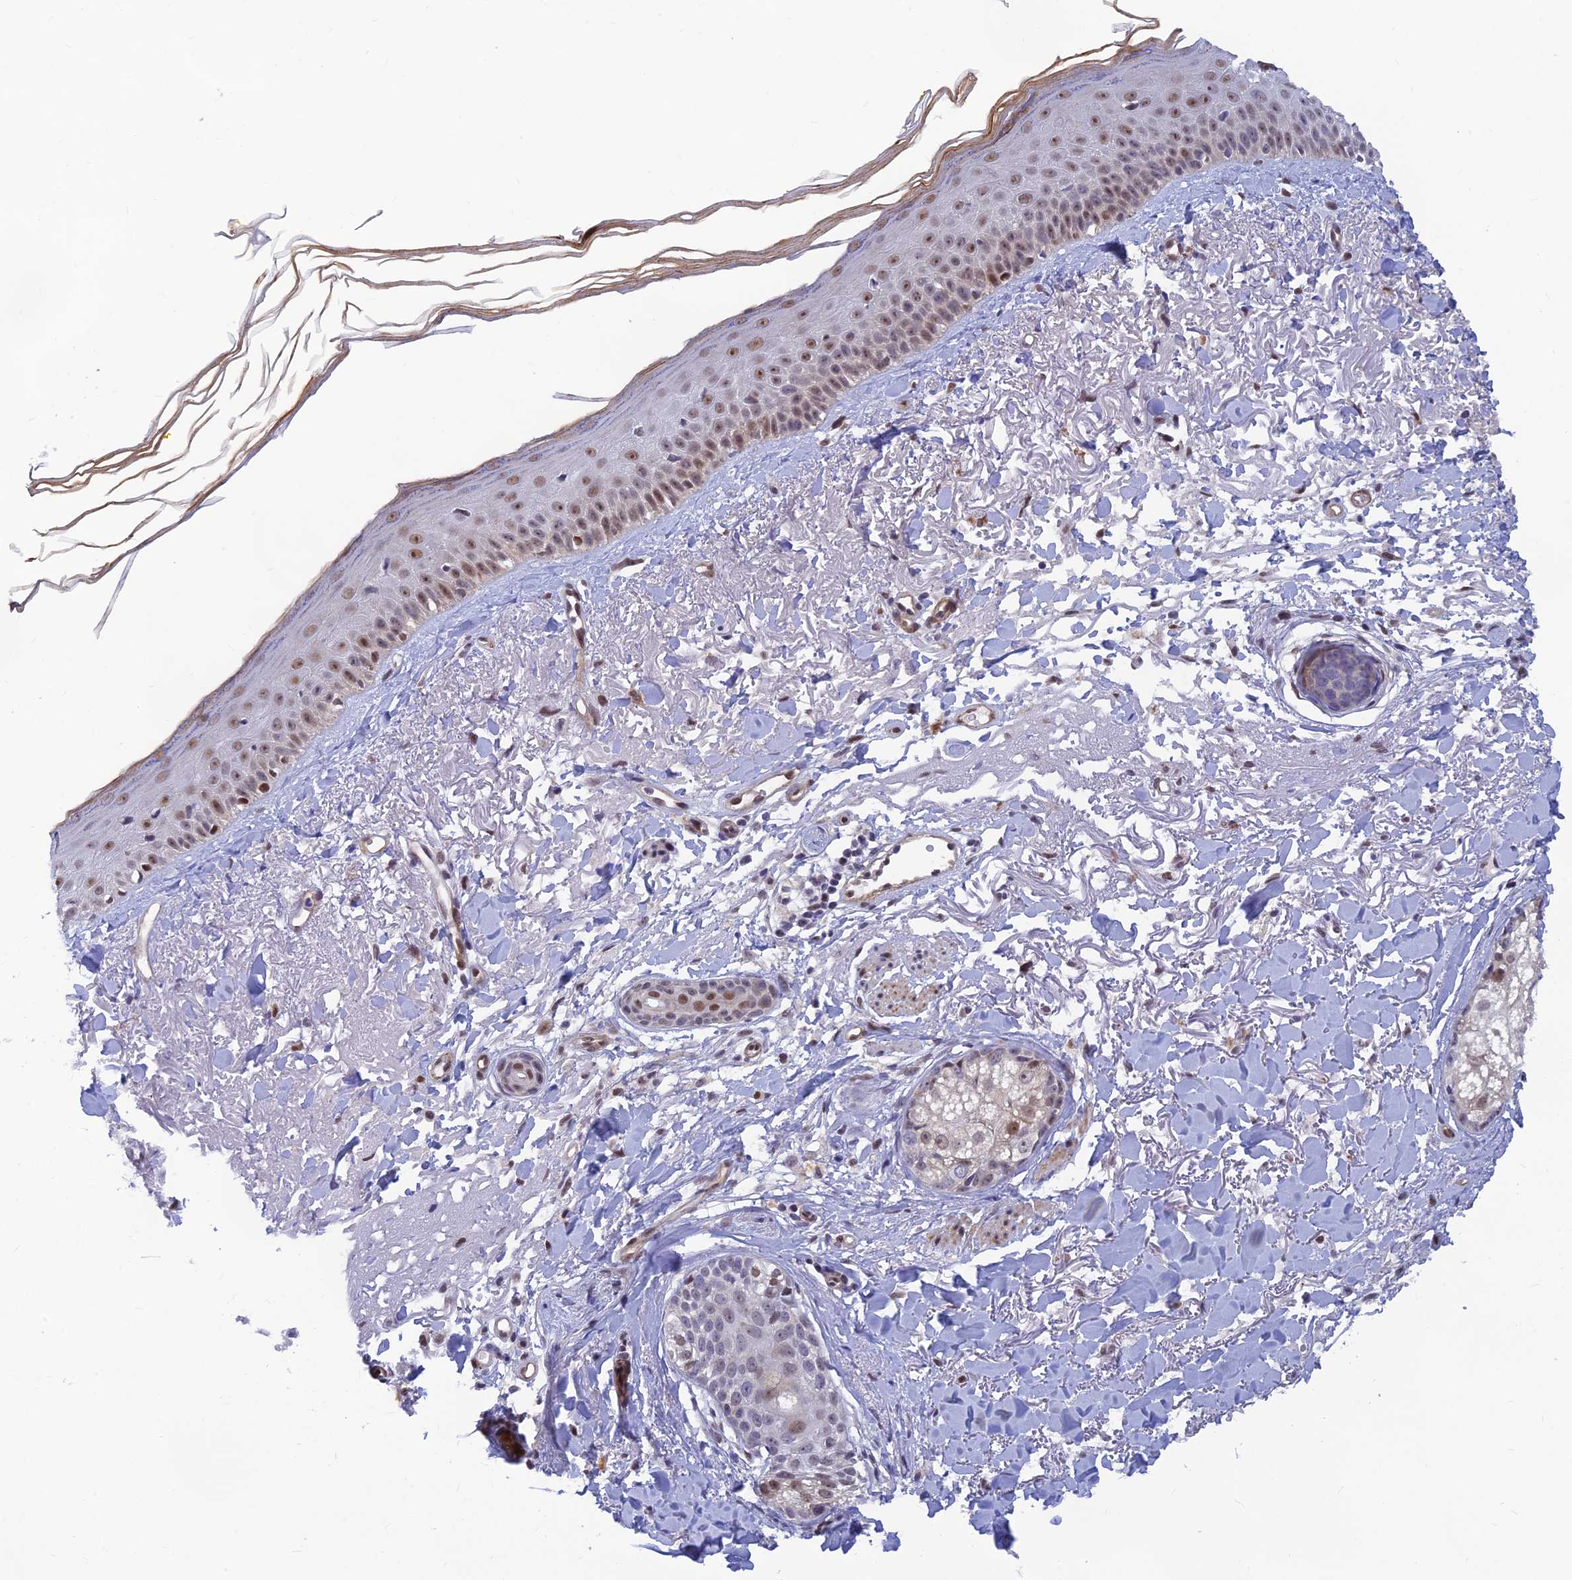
{"staining": {"intensity": "moderate", "quantity": "<25%", "location": "nuclear"}, "tissue": "skin cancer", "cell_type": "Tumor cells", "image_type": "cancer", "snomed": [{"axis": "morphology", "description": "Basal cell carcinoma"}, {"axis": "topography", "description": "Skin"}], "caption": "Immunohistochemical staining of skin basal cell carcinoma displays low levels of moderate nuclear protein staining in about <25% of tumor cells.", "gene": "CLK4", "patient": {"sex": "female", "age": 78}}